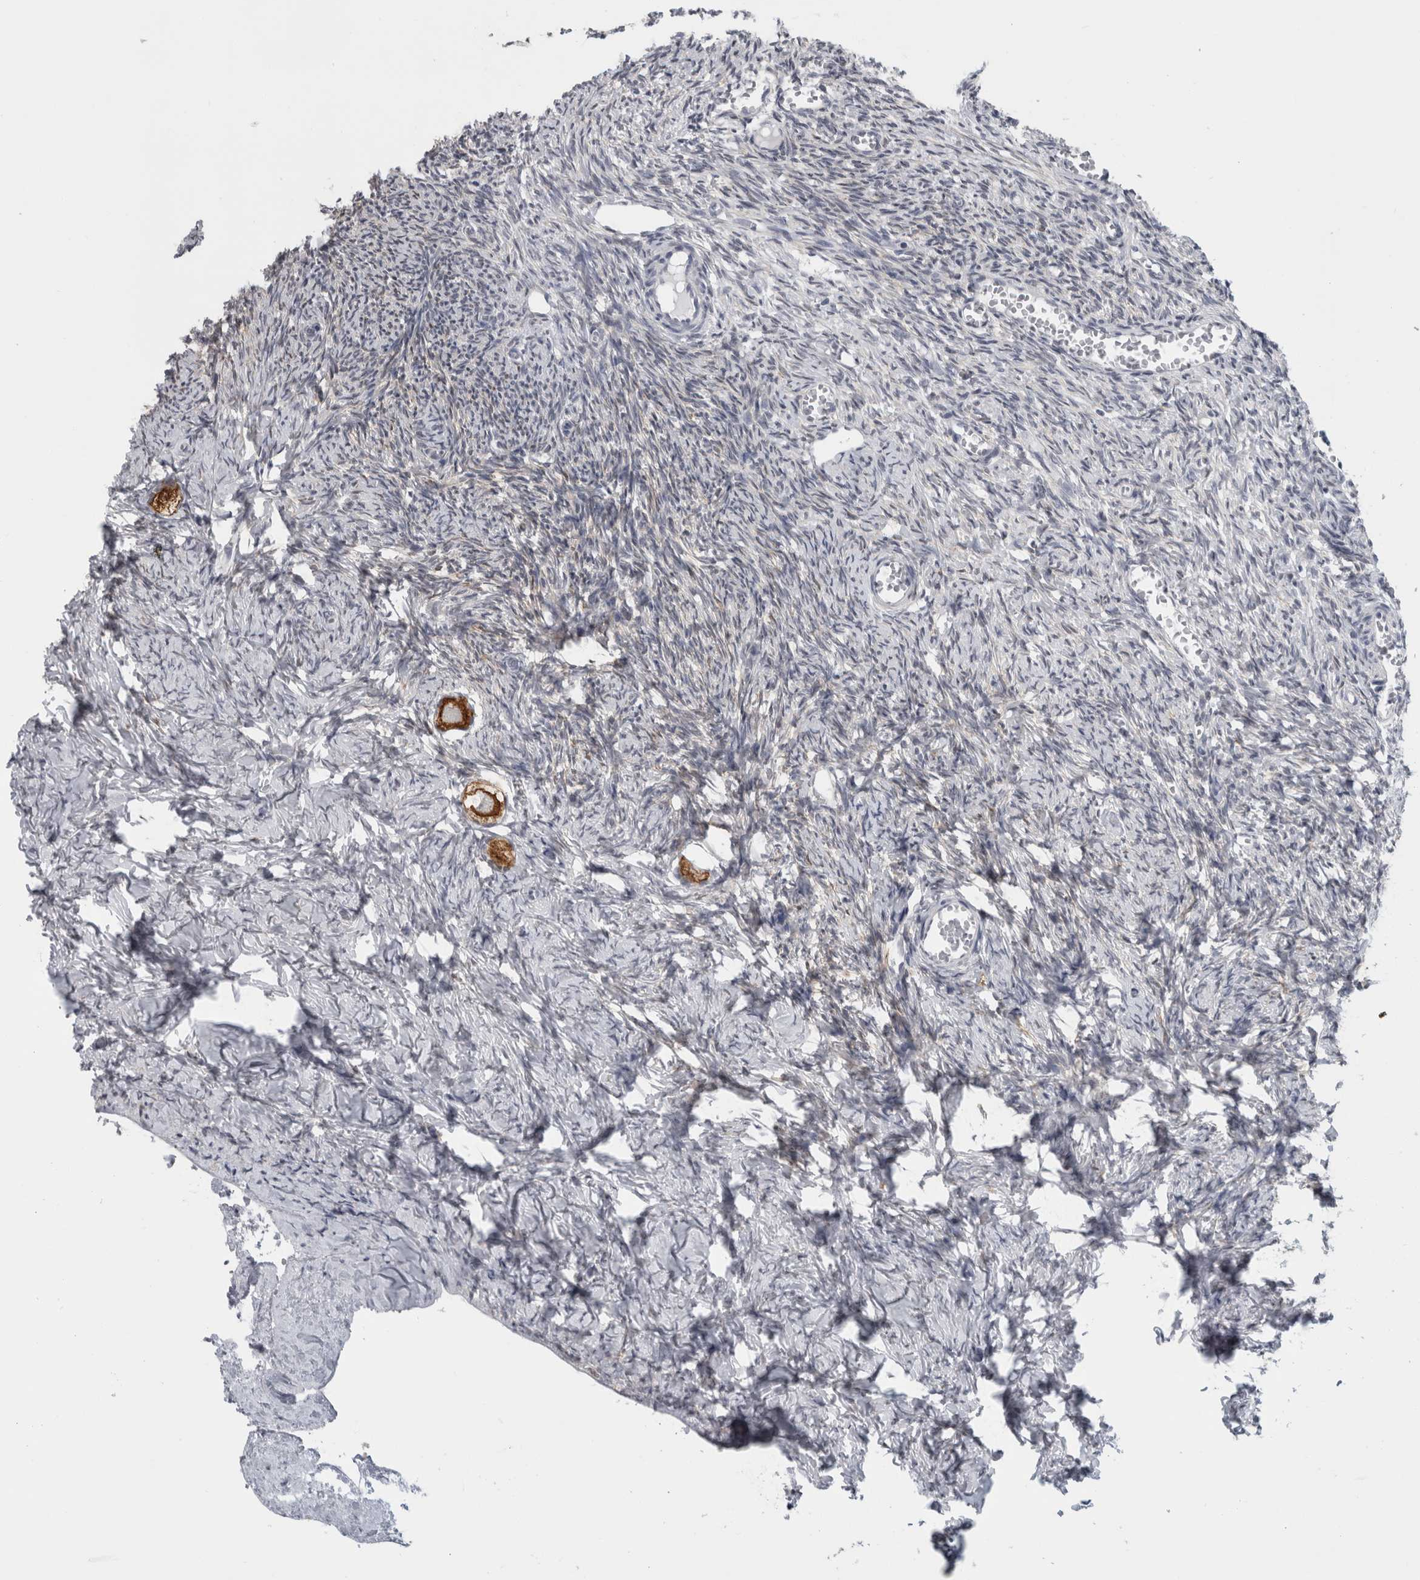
{"staining": {"intensity": "strong", "quantity": ">75%", "location": "cytoplasmic/membranous"}, "tissue": "ovary", "cell_type": "Follicle cells", "image_type": "normal", "snomed": [{"axis": "morphology", "description": "Normal tissue, NOS"}, {"axis": "topography", "description": "Ovary"}], "caption": "The photomicrograph shows staining of benign ovary, revealing strong cytoplasmic/membranous protein positivity (brown color) within follicle cells.", "gene": "TMEM242", "patient": {"sex": "female", "age": 27}}